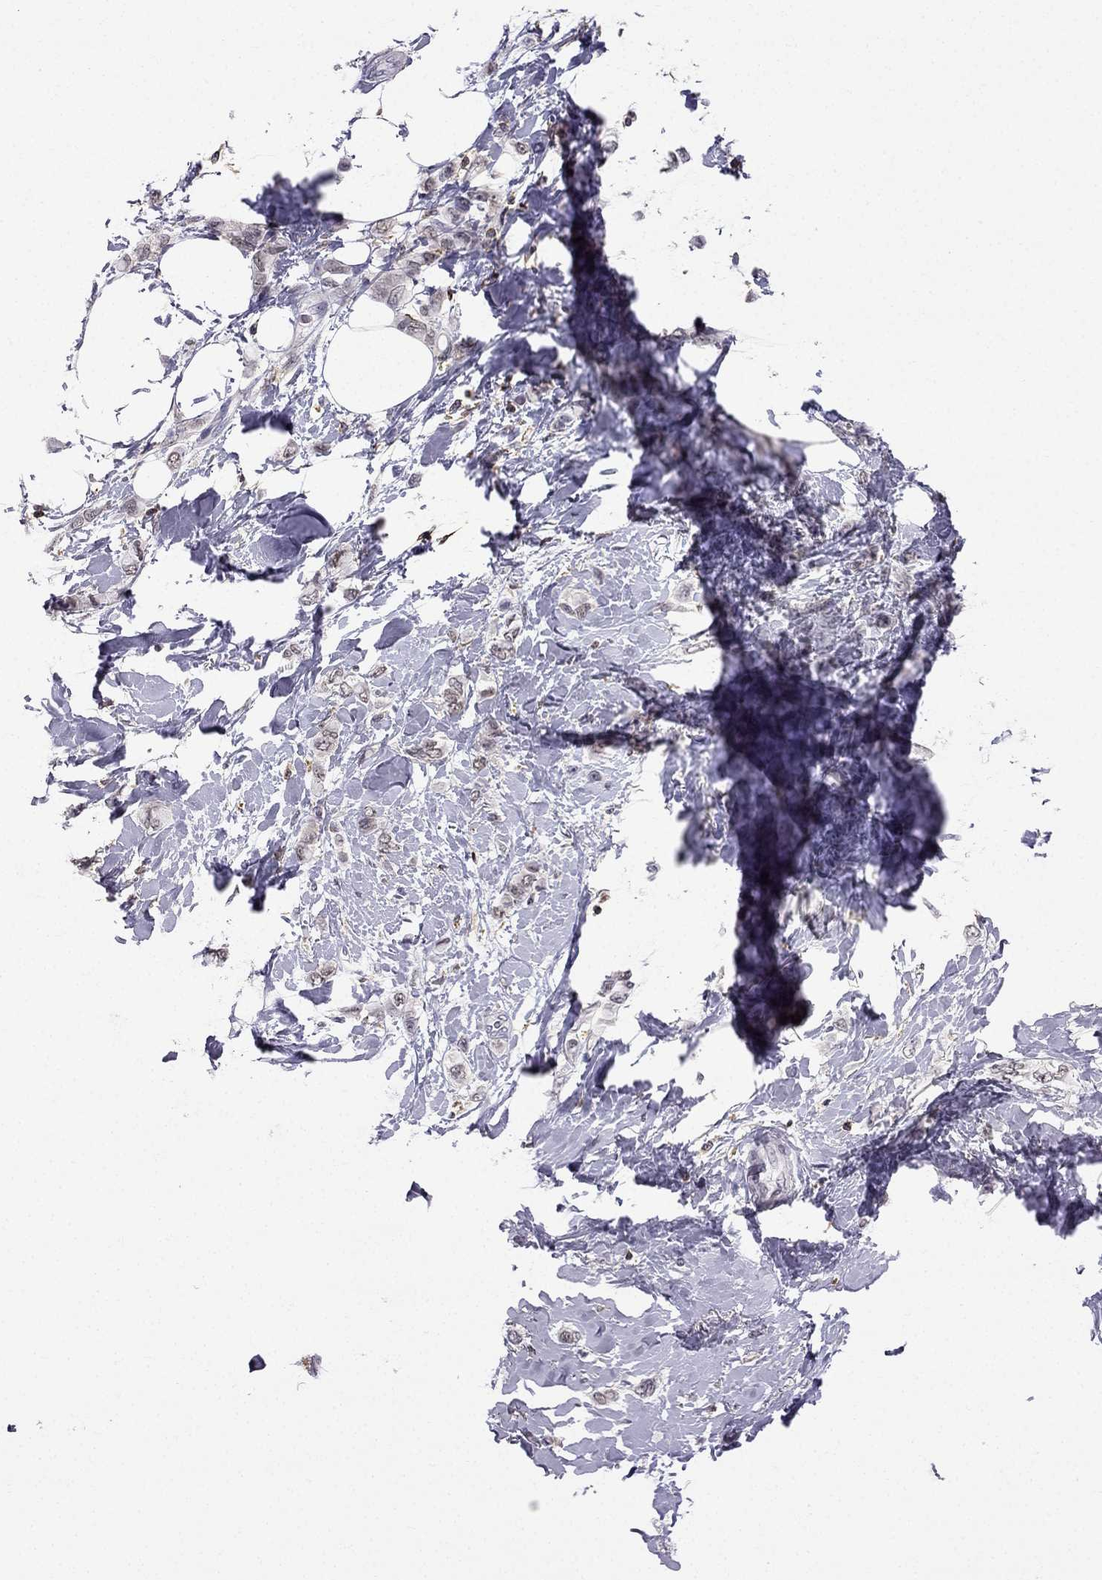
{"staining": {"intensity": "negative", "quantity": "none", "location": "none"}, "tissue": "breast cancer", "cell_type": "Tumor cells", "image_type": "cancer", "snomed": [{"axis": "morphology", "description": "Lobular carcinoma"}, {"axis": "topography", "description": "Breast"}], "caption": "A histopathology image of human breast cancer is negative for staining in tumor cells.", "gene": "CCK", "patient": {"sex": "female", "age": 66}}